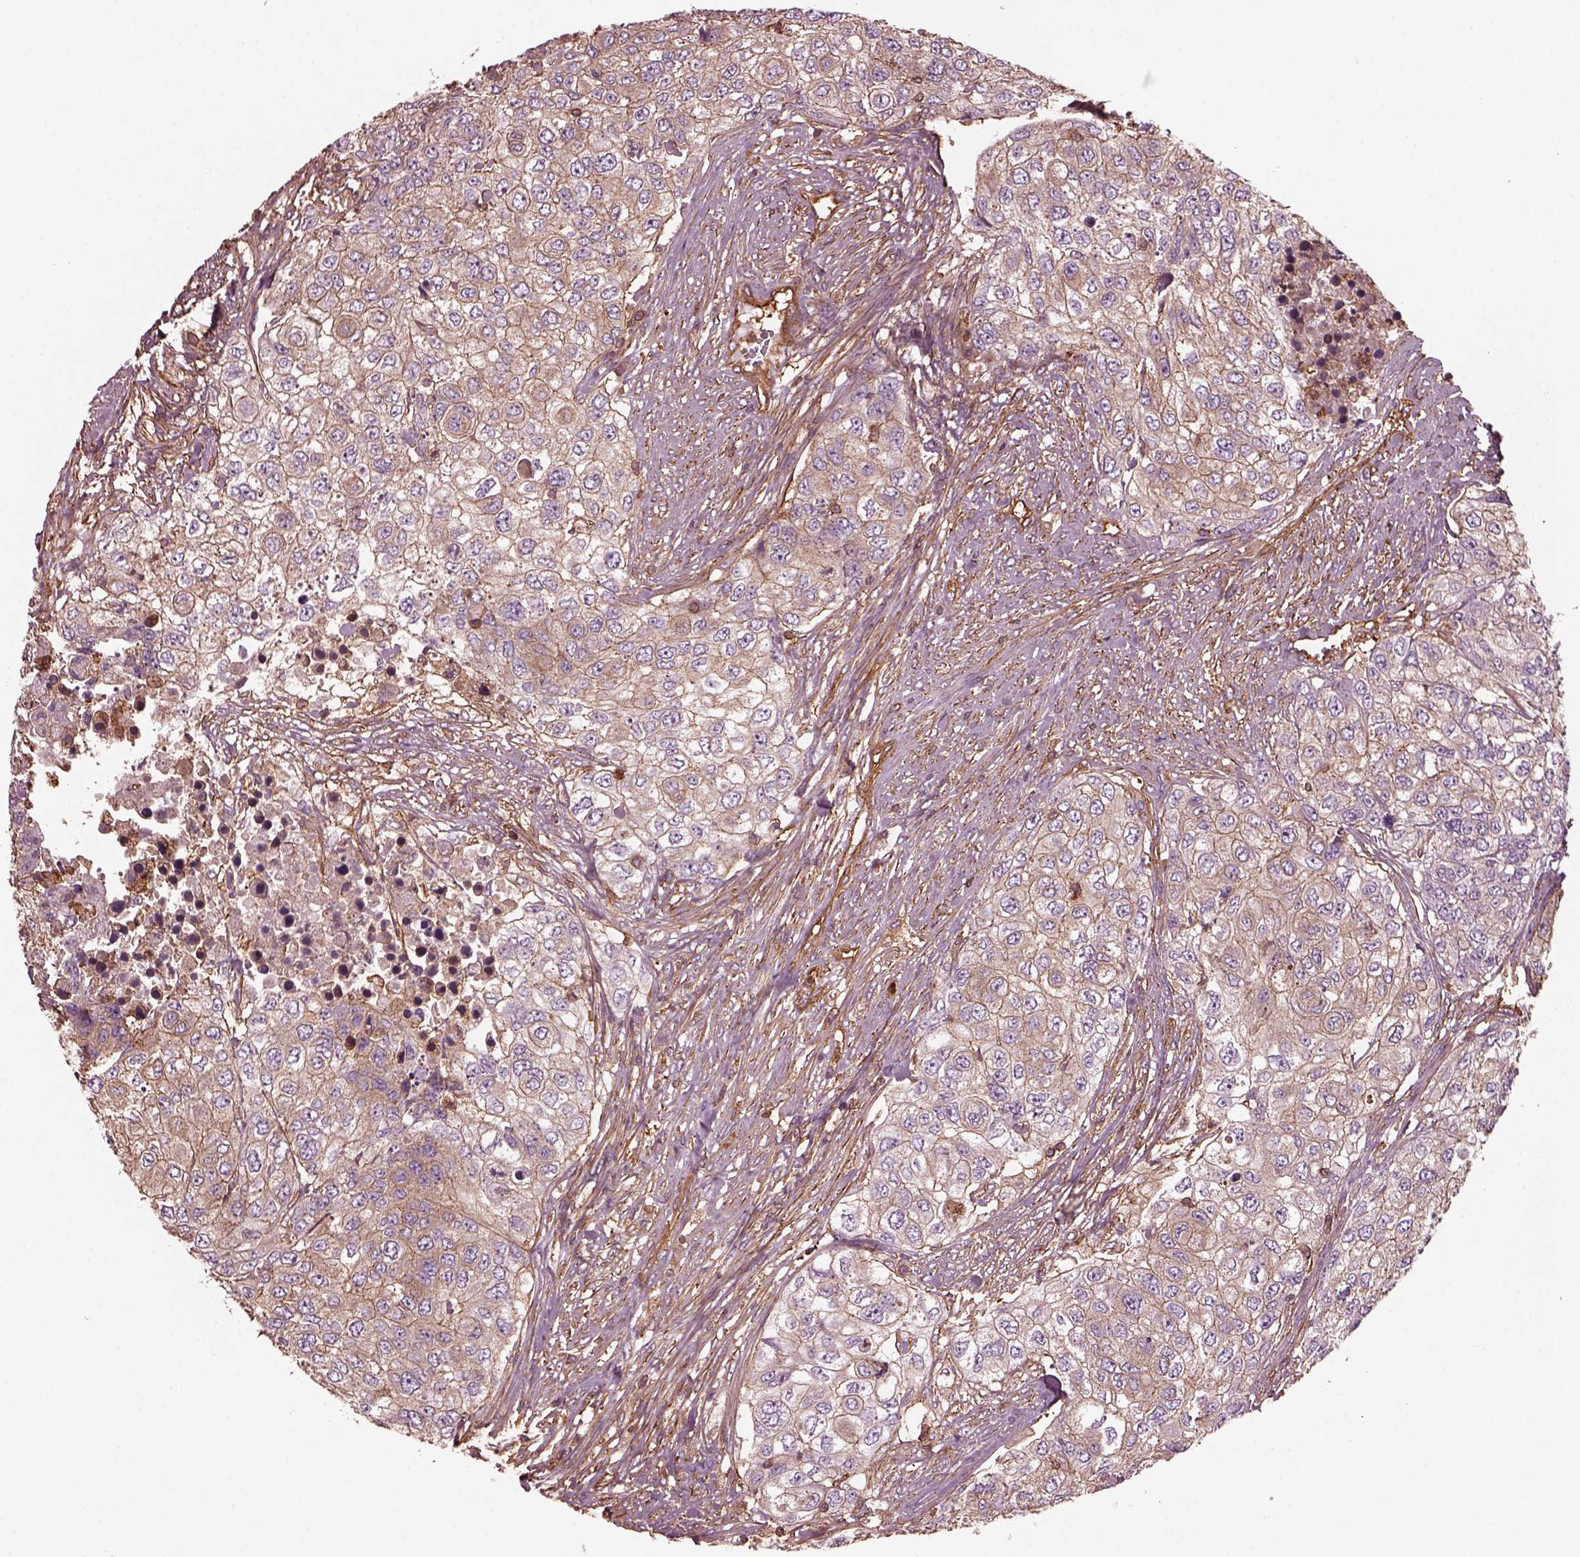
{"staining": {"intensity": "weak", "quantity": ">75%", "location": "cytoplasmic/membranous"}, "tissue": "urothelial cancer", "cell_type": "Tumor cells", "image_type": "cancer", "snomed": [{"axis": "morphology", "description": "Urothelial carcinoma, High grade"}, {"axis": "topography", "description": "Urinary bladder"}], "caption": "Urothelial carcinoma (high-grade) stained for a protein (brown) displays weak cytoplasmic/membranous positive staining in about >75% of tumor cells.", "gene": "MYL6", "patient": {"sex": "female", "age": 78}}